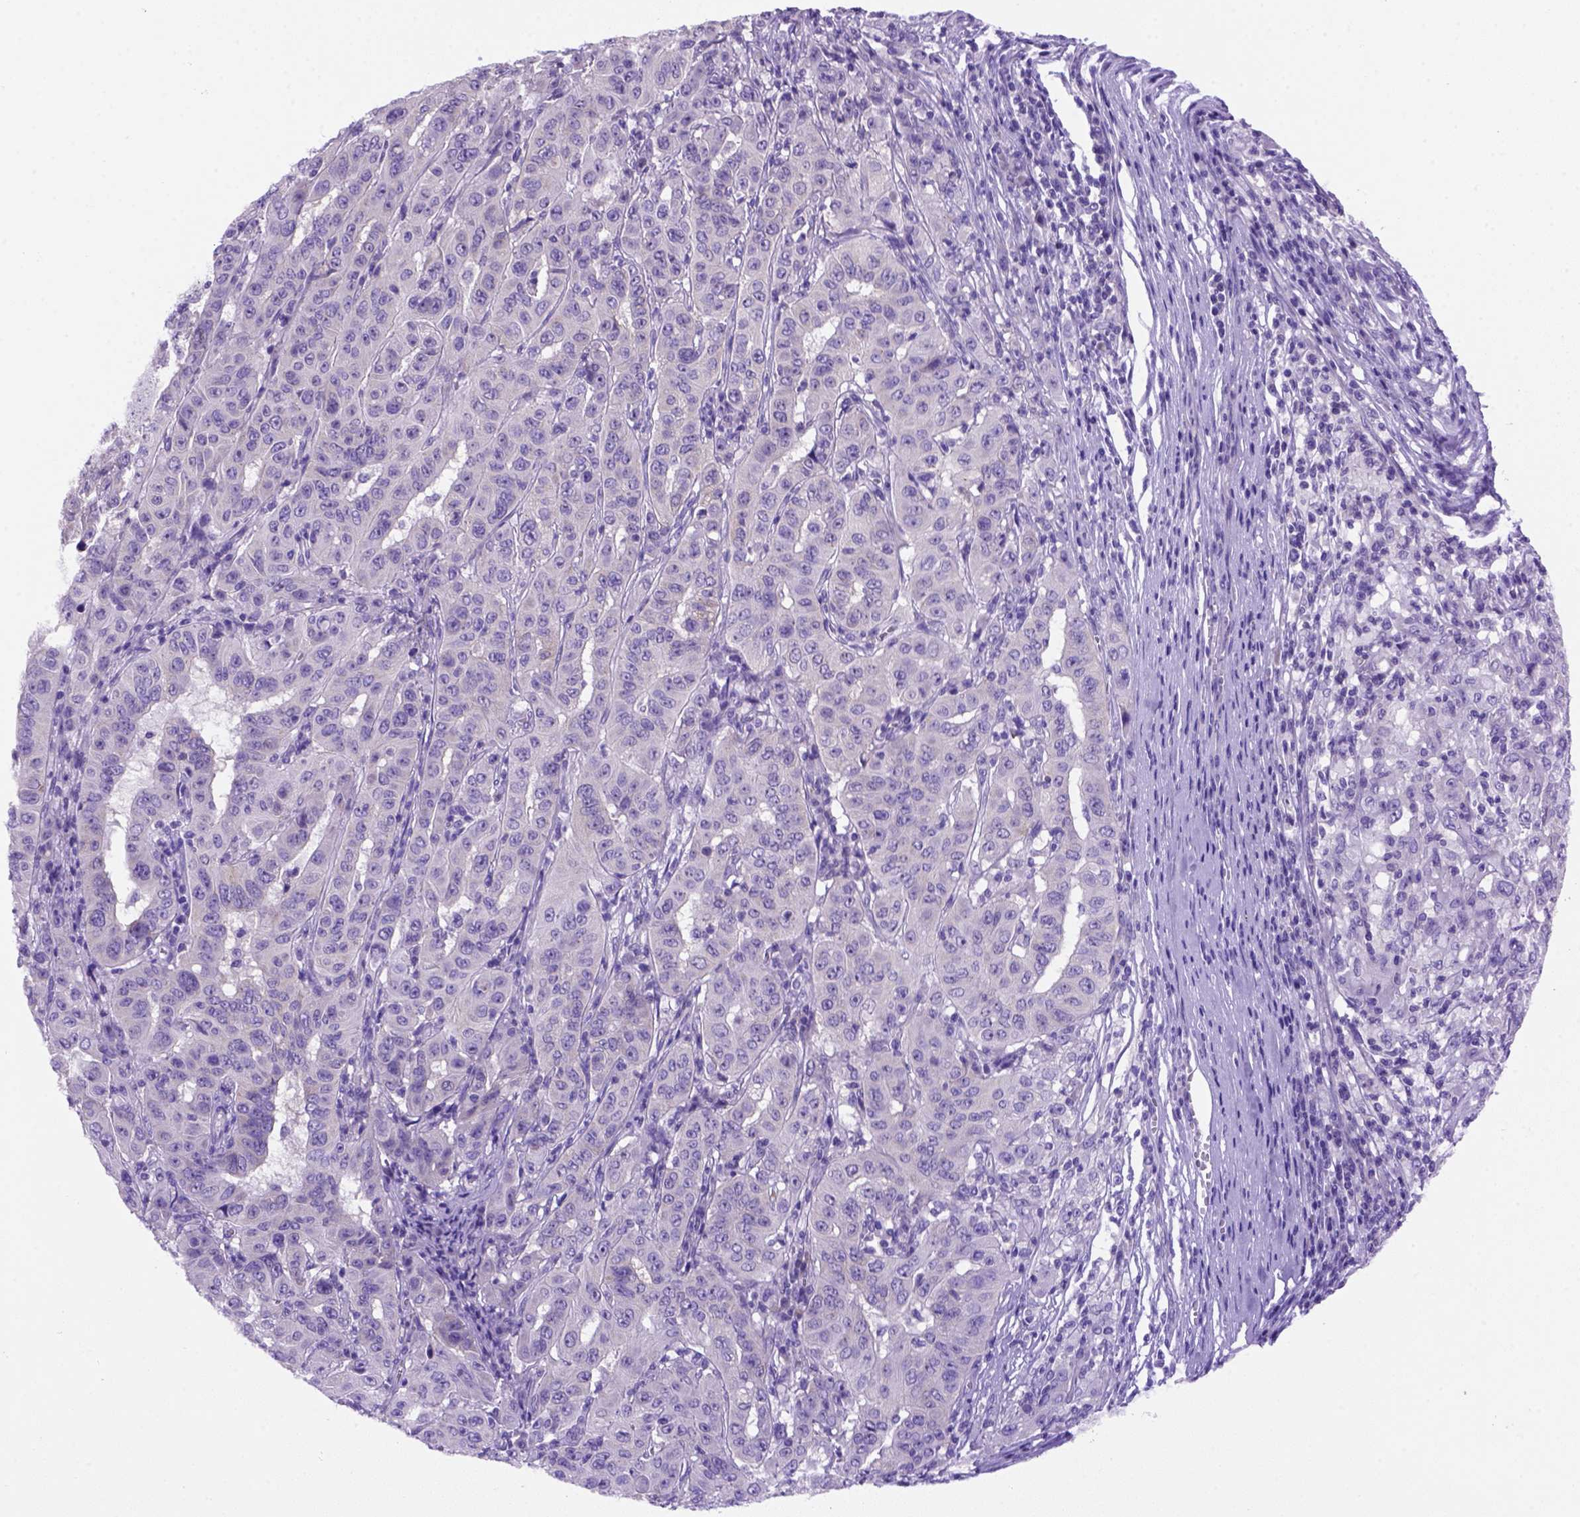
{"staining": {"intensity": "negative", "quantity": "none", "location": "none"}, "tissue": "pancreatic cancer", "cell_type": "Tumor cells", "image_type": "cancer", "snomed": [{"axis": "morphology", "description": "Adenocarcinoma, NOS"}, {"axis": "topography", "description": "Pancreas"}], "caption": "Tumor cells are negative for protein expression in human pancreatic cancer (adenocarcinoma).", "gene": "FOXI1", "patient": {"sex": "male", "age": 63}}